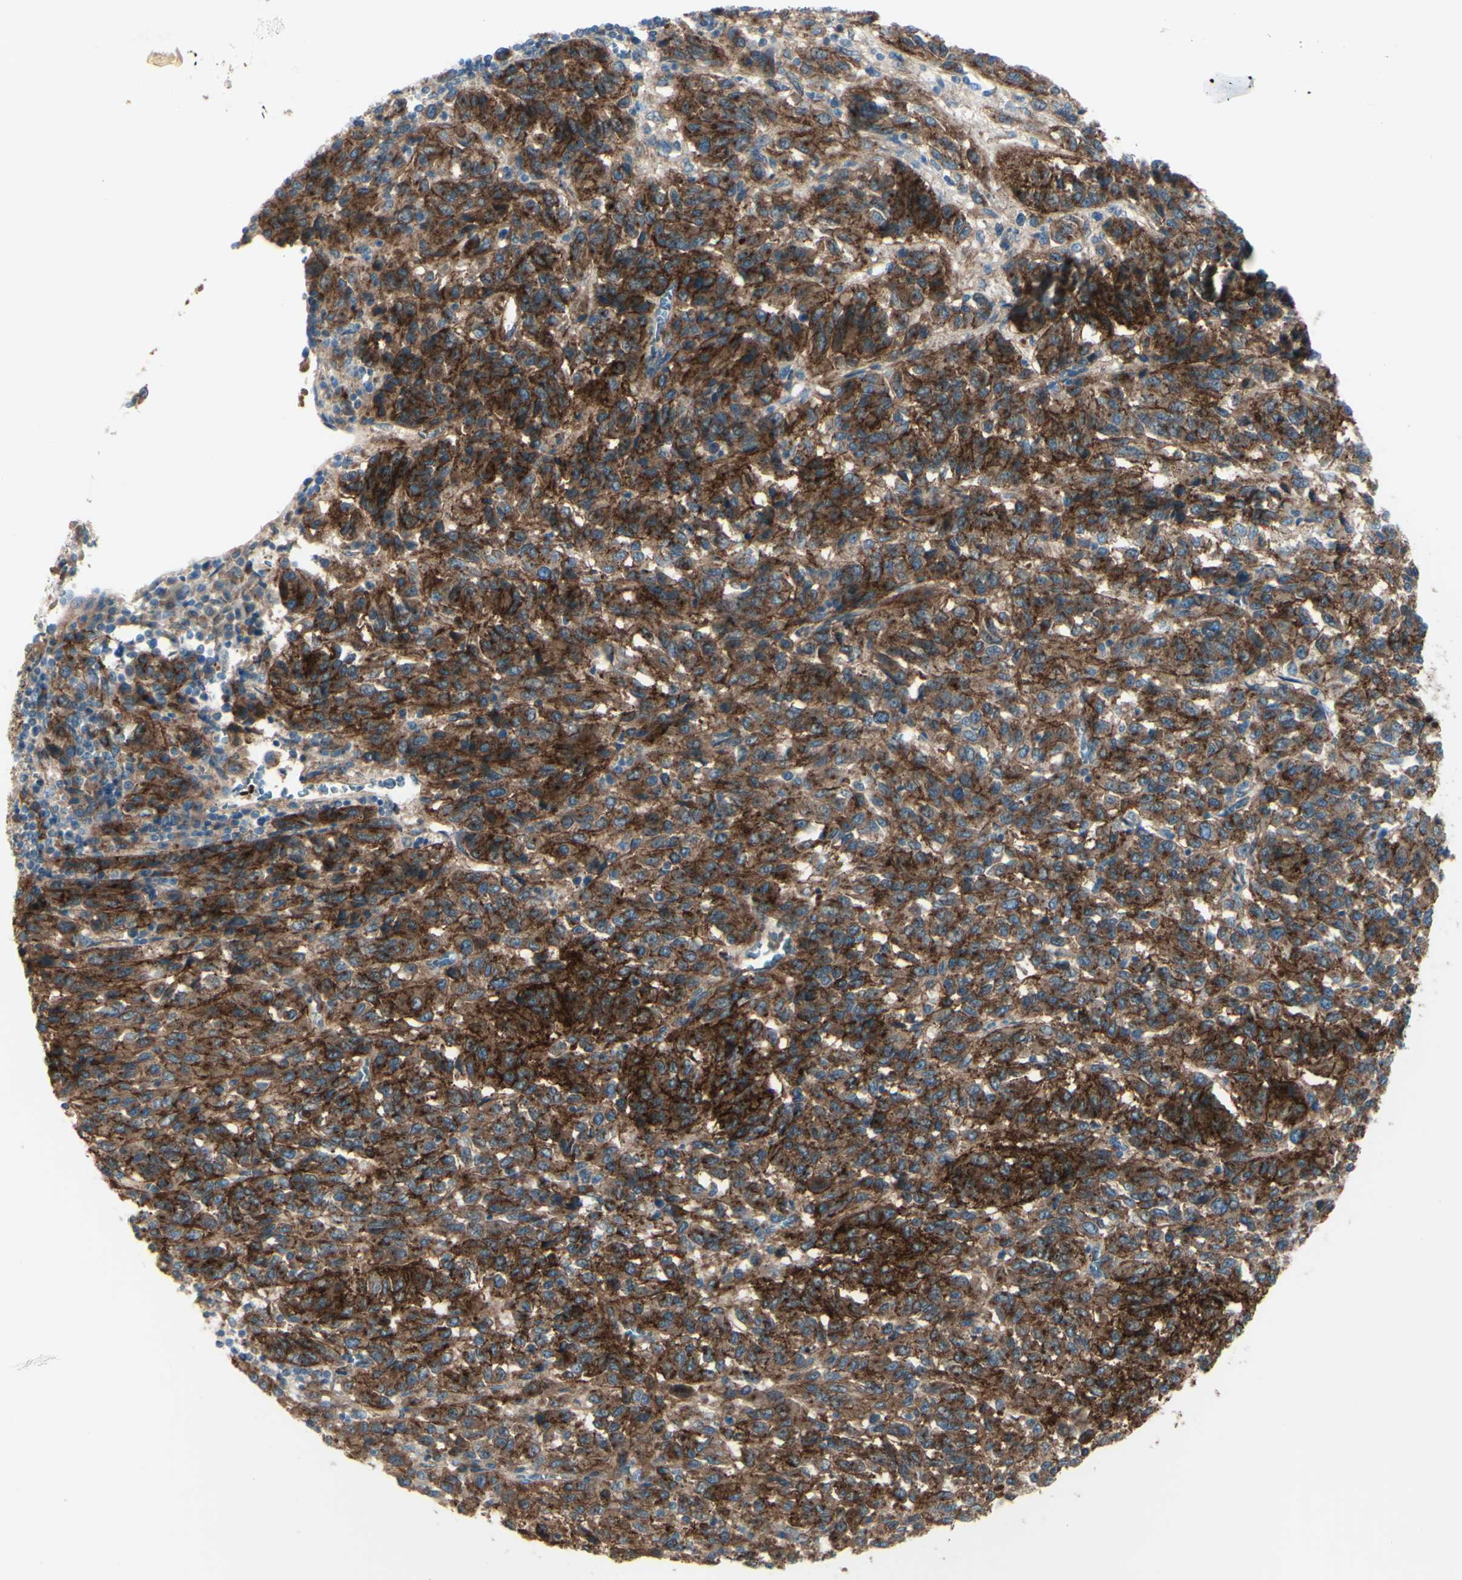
{"staining": {"intensity": "strong", "quantity": ">75%", "location": "cytoplasmic/membranous"}, "tissue": "melanoma", "cell_type": "Tumor cells", "image_type": "cancer", "snomed": [{"axis": "morphology", "description": "Malignant melanoma, Metastatic site"}, {"axis": "topography", "description": "Lung"}], "caption": "This is a micrograph of immunohistochemistry (IHC) staining of melanoma, which shows strong expression in the cytoplasmic/membranous of tumor cells.", "gene": "PCDHGA2", "patient": {"sex": "male", "age": 64}}